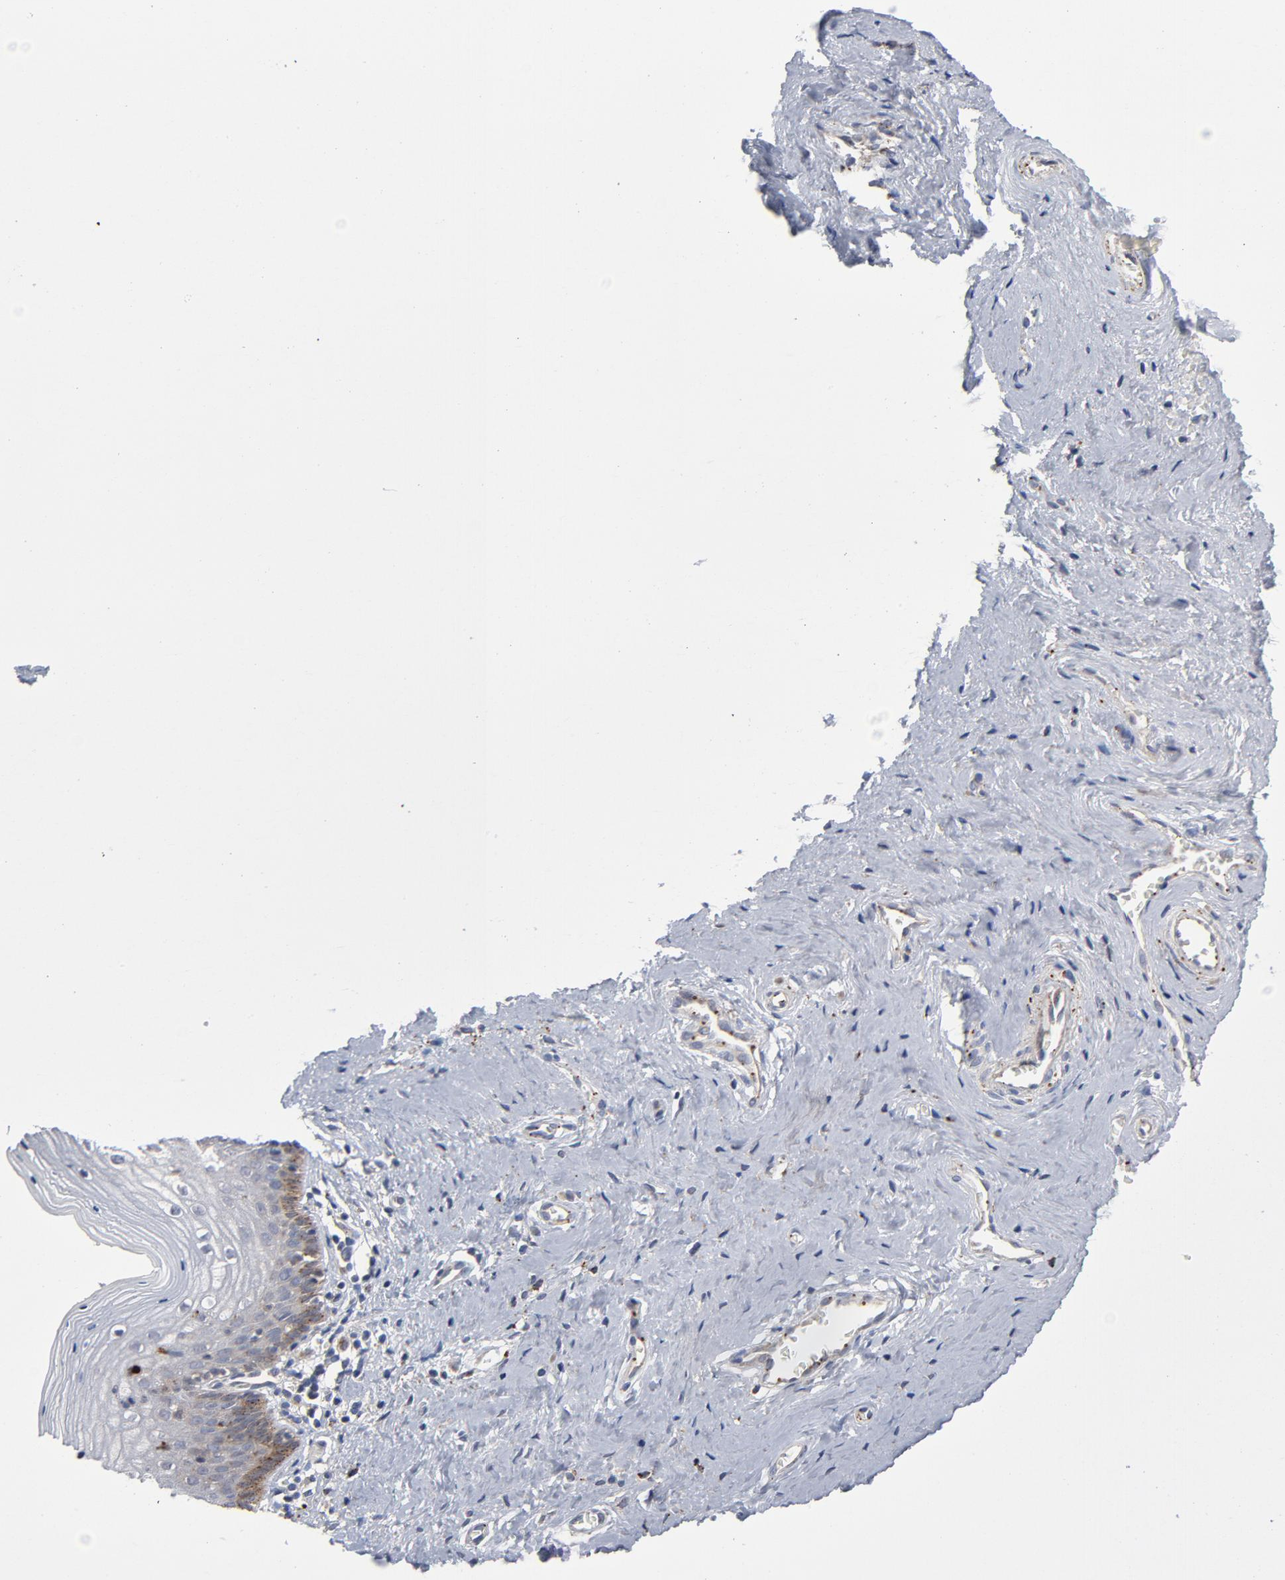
{"staining": {"intensity": "moderate", "quantity": "<25%", "location": "cytoplasmic/membranous"}, "tissue": "vagina", "cell_type": "Squamous epithelial cells", "image_type": "normal", "snomed": [{"axis": "morphology", "description": "Normal tissue, NOS"}, {"axis": "topography", "description": "Vagina"}], "caption": "This is a photomicrograph of immunohistochemistry (IHC) staining of unremarkable vagina, which shows moderate positivity in the cytoplasmic/membranous of squamous epithelial cells.", "gene": "AKT2", "patient": {"sex": "female", "age": 46}}